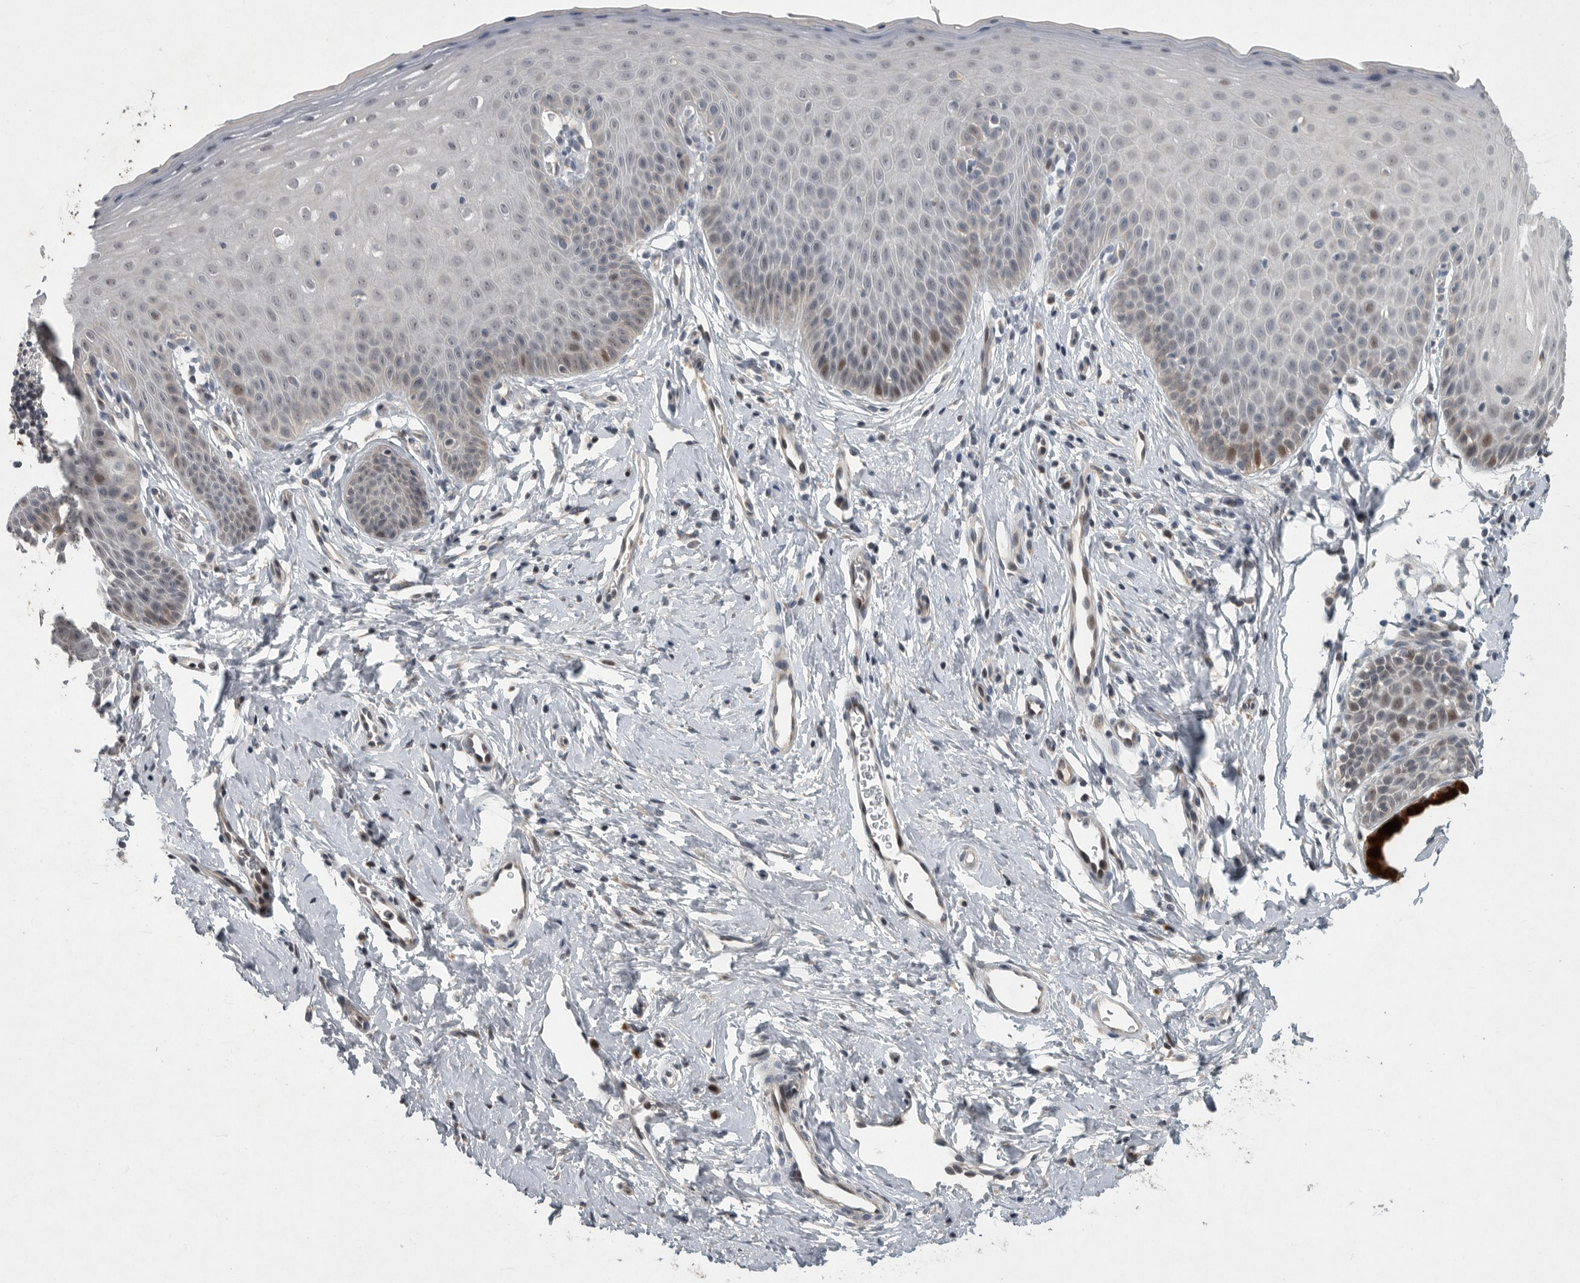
{"staining": {"intensity": "strong", "quantity": ">75%", "location": "cytoplasmic/membranous"}, "tissue": "cervix", "cell_type": "Glandular cells", "image_type": "normal", "snomed": [{"axis": "morphology", "description": "Normal tissue, NOS"}, {"axis": "topography", "description": "Cervix"}], "caption": "Immunohistochemistry micrograph of unremarkable cervix: human cervix stained using immunohistochemistry (IHC) shows high levels of strong protein expression localized specifically in the cytoplasmic/membranous of glandular cells, appearing as a cytoplasmic/membranous brown color.", "gene": "MAN2A1", "patient": {"sex": "female", "age": 36}}